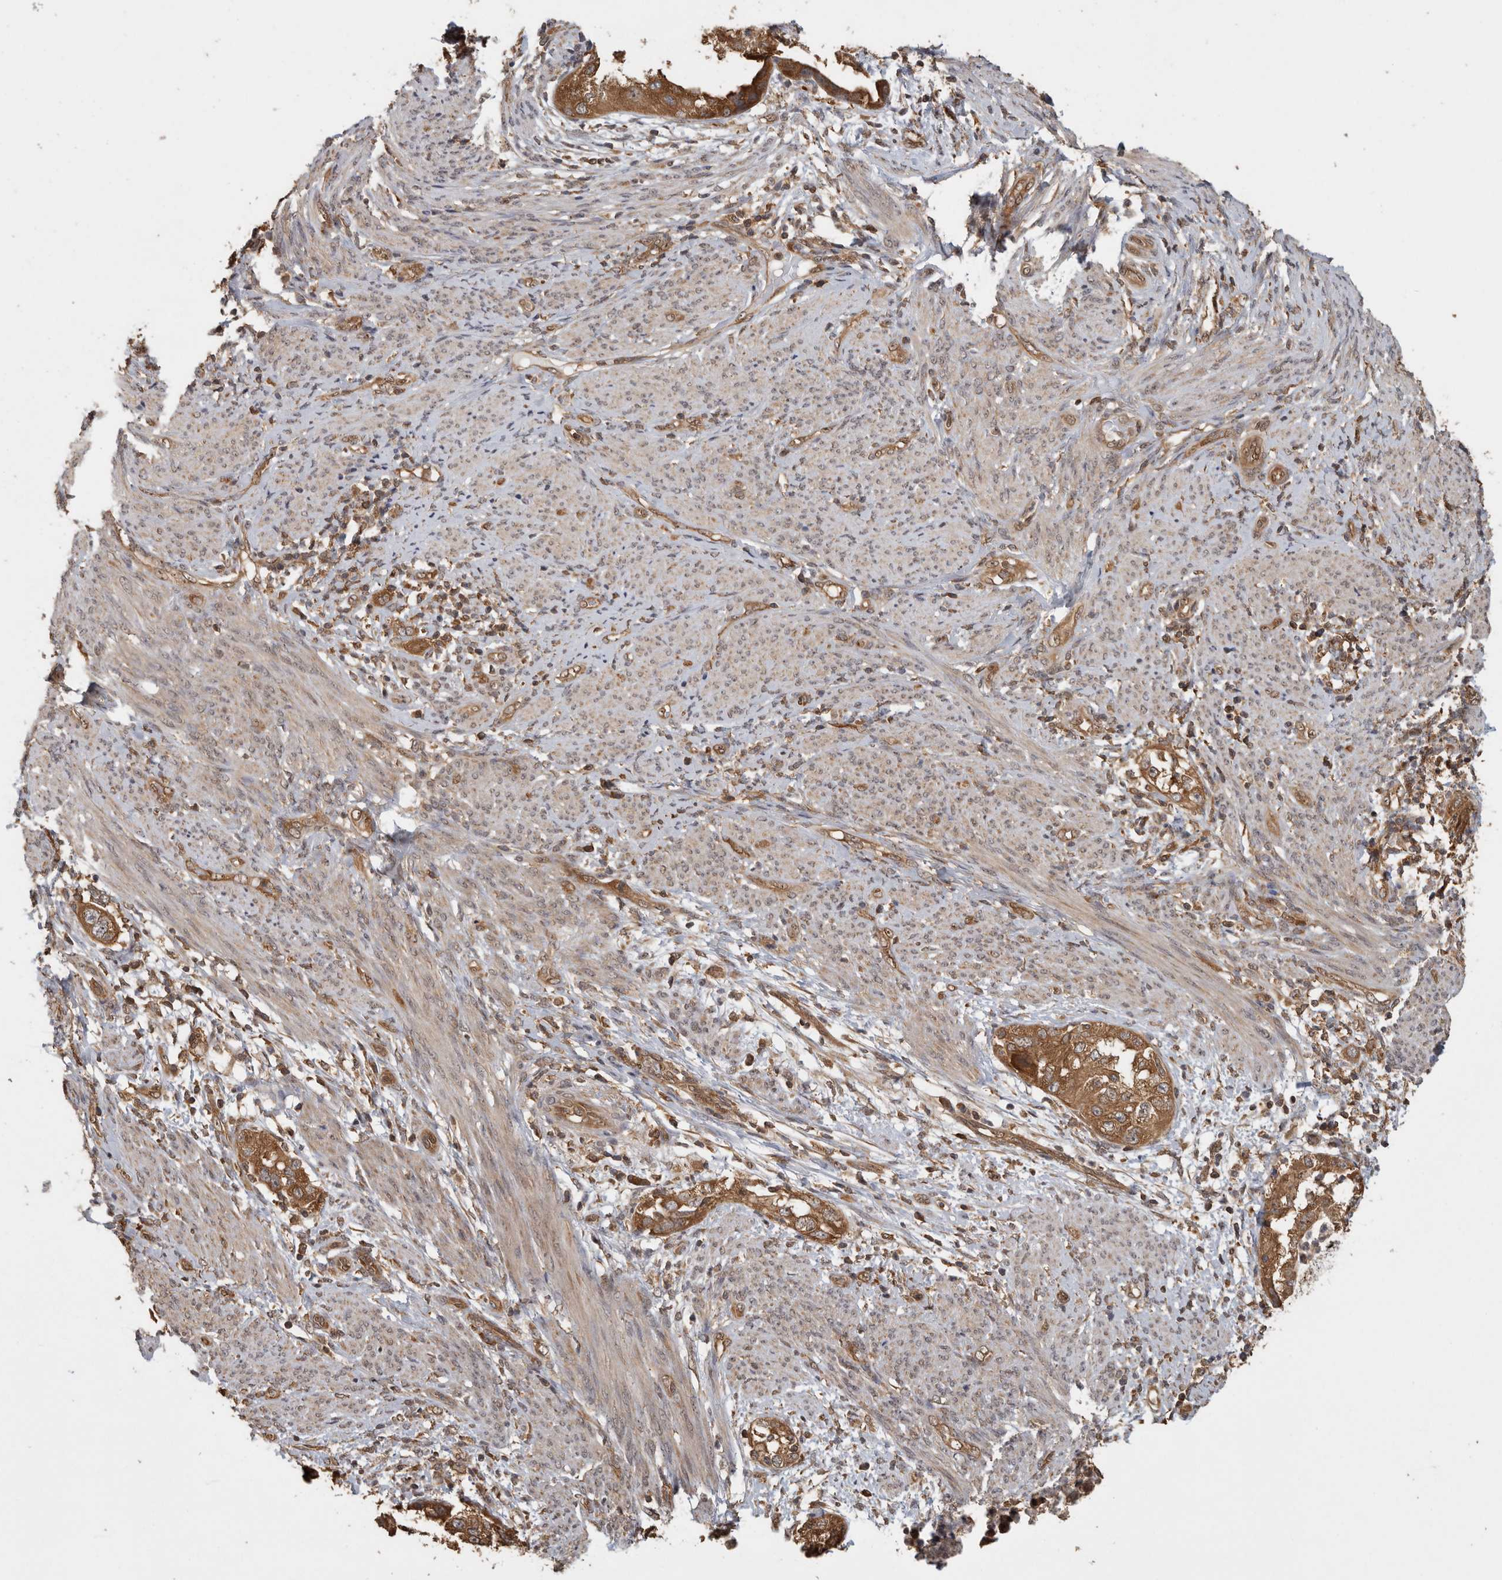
{"staining": {"intensity": "moderate", "quantity": ">75%", "location": "cytoplasmic/membranous"}, "tissue": "endometrial cancer", "cell_type": "Tumor cells", "image_type": "cancer", "snomed": [{"axis": "morphology", "description": "Adenocarcinoma, NOS"}, {"axis": "topography", "description": "Endometrium"}], "caption": "Immunohistochemical staining of endometrial adenocarcinoma demonstrates medium levels of moderate cytoplasmic/membranous staining in about >75% of tumor cells.", "gene": "CCT8", "patient": {"sex": "female", "age": 85}}